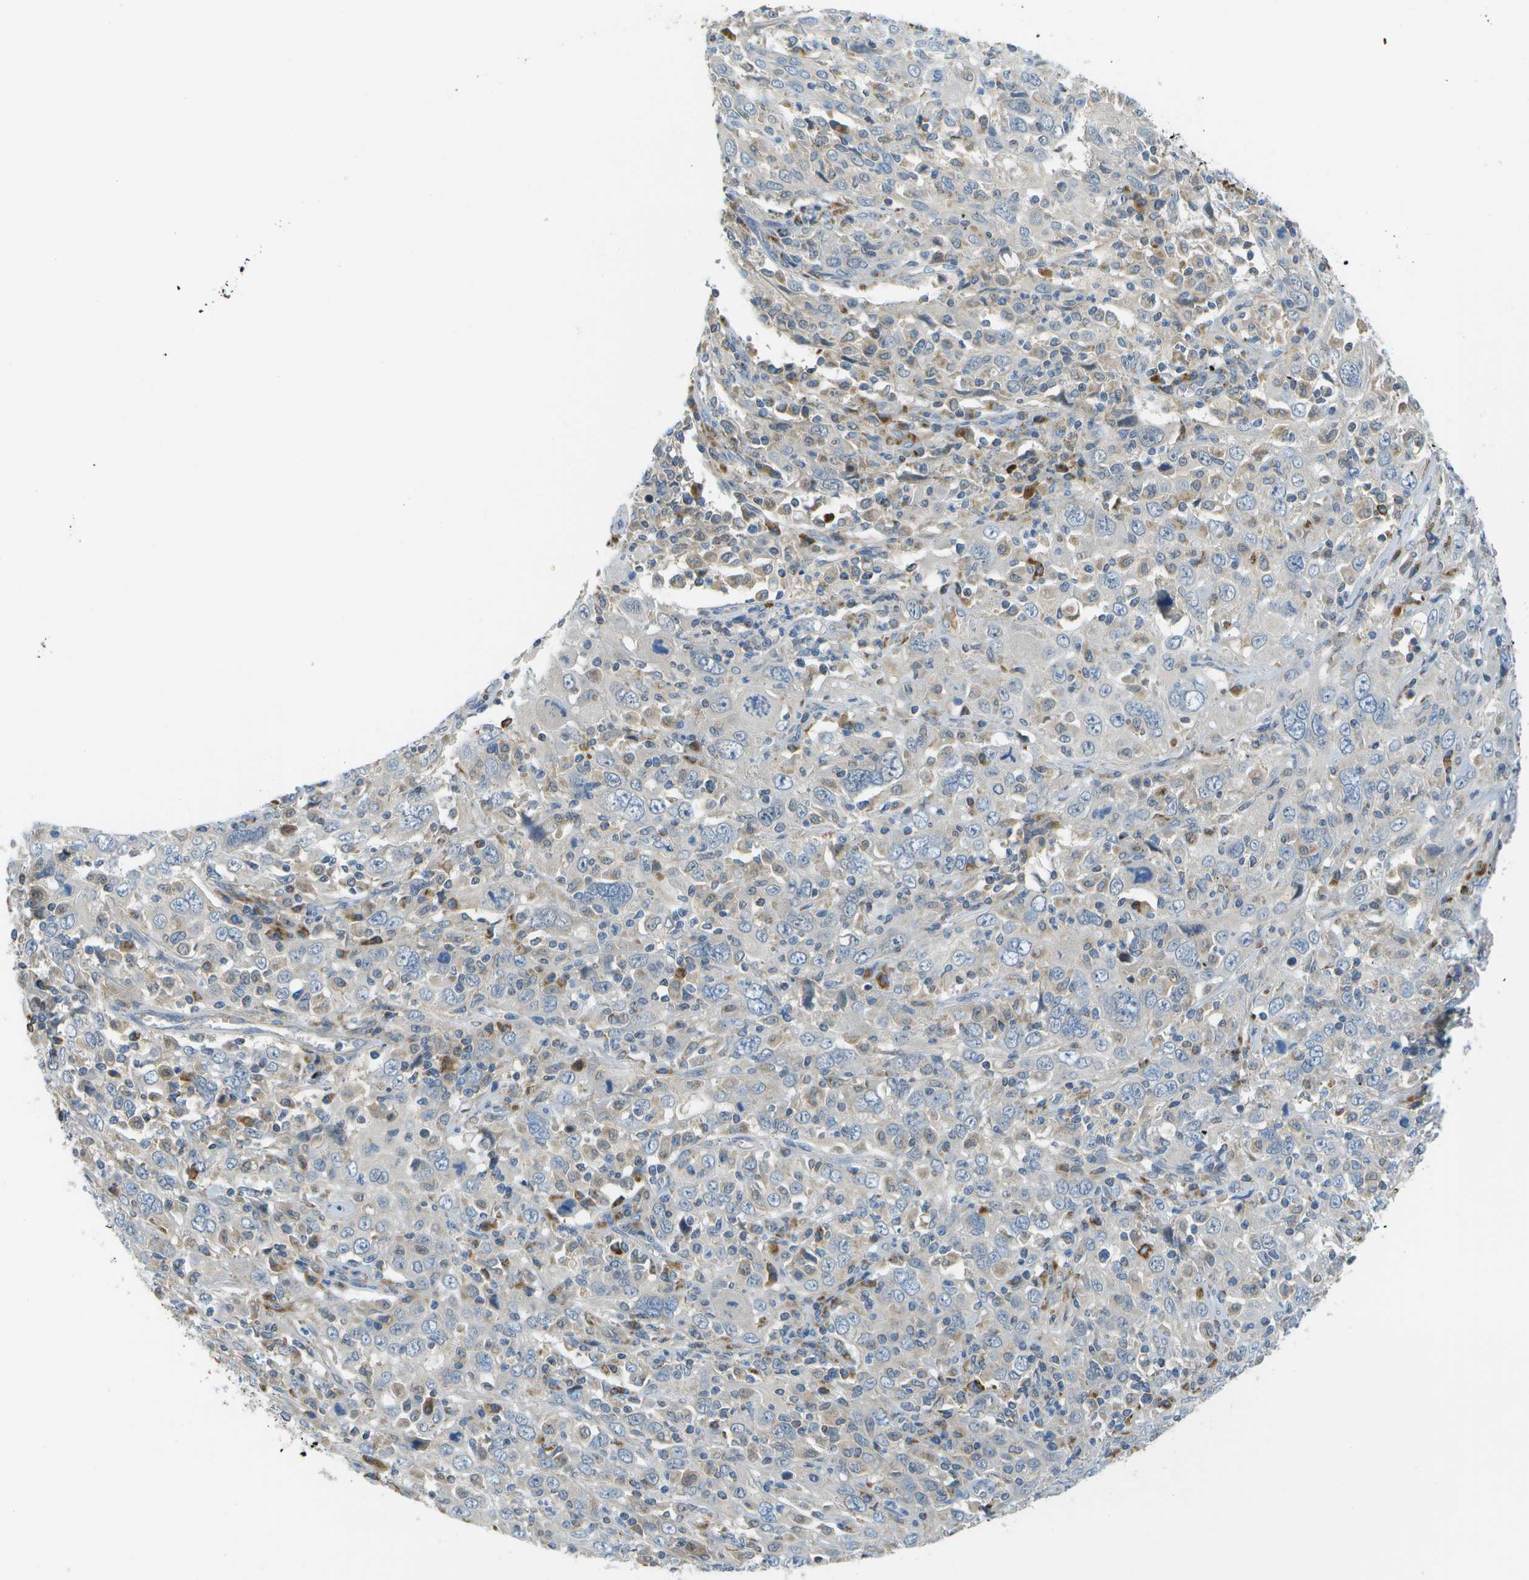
{"staining": {"intensity": "negative", "quantity": "none", "location": "none"}, "tissue": "cervical cancer", "cell_type": "Tumor cells", "image_type": "cancer", "snomed": [{"axis": "morphology", "description": "Squamous cell carcinoma, NOS"}, {"axis": "topography", "description": "Cervix"}], "caption": "Cervical squamous cell carcinoma was stained to show a protein in brown. There is no significant positivity in tumor cells.", "gene": "PTGIS", "patient": {"sex": "female", "age": 46}}